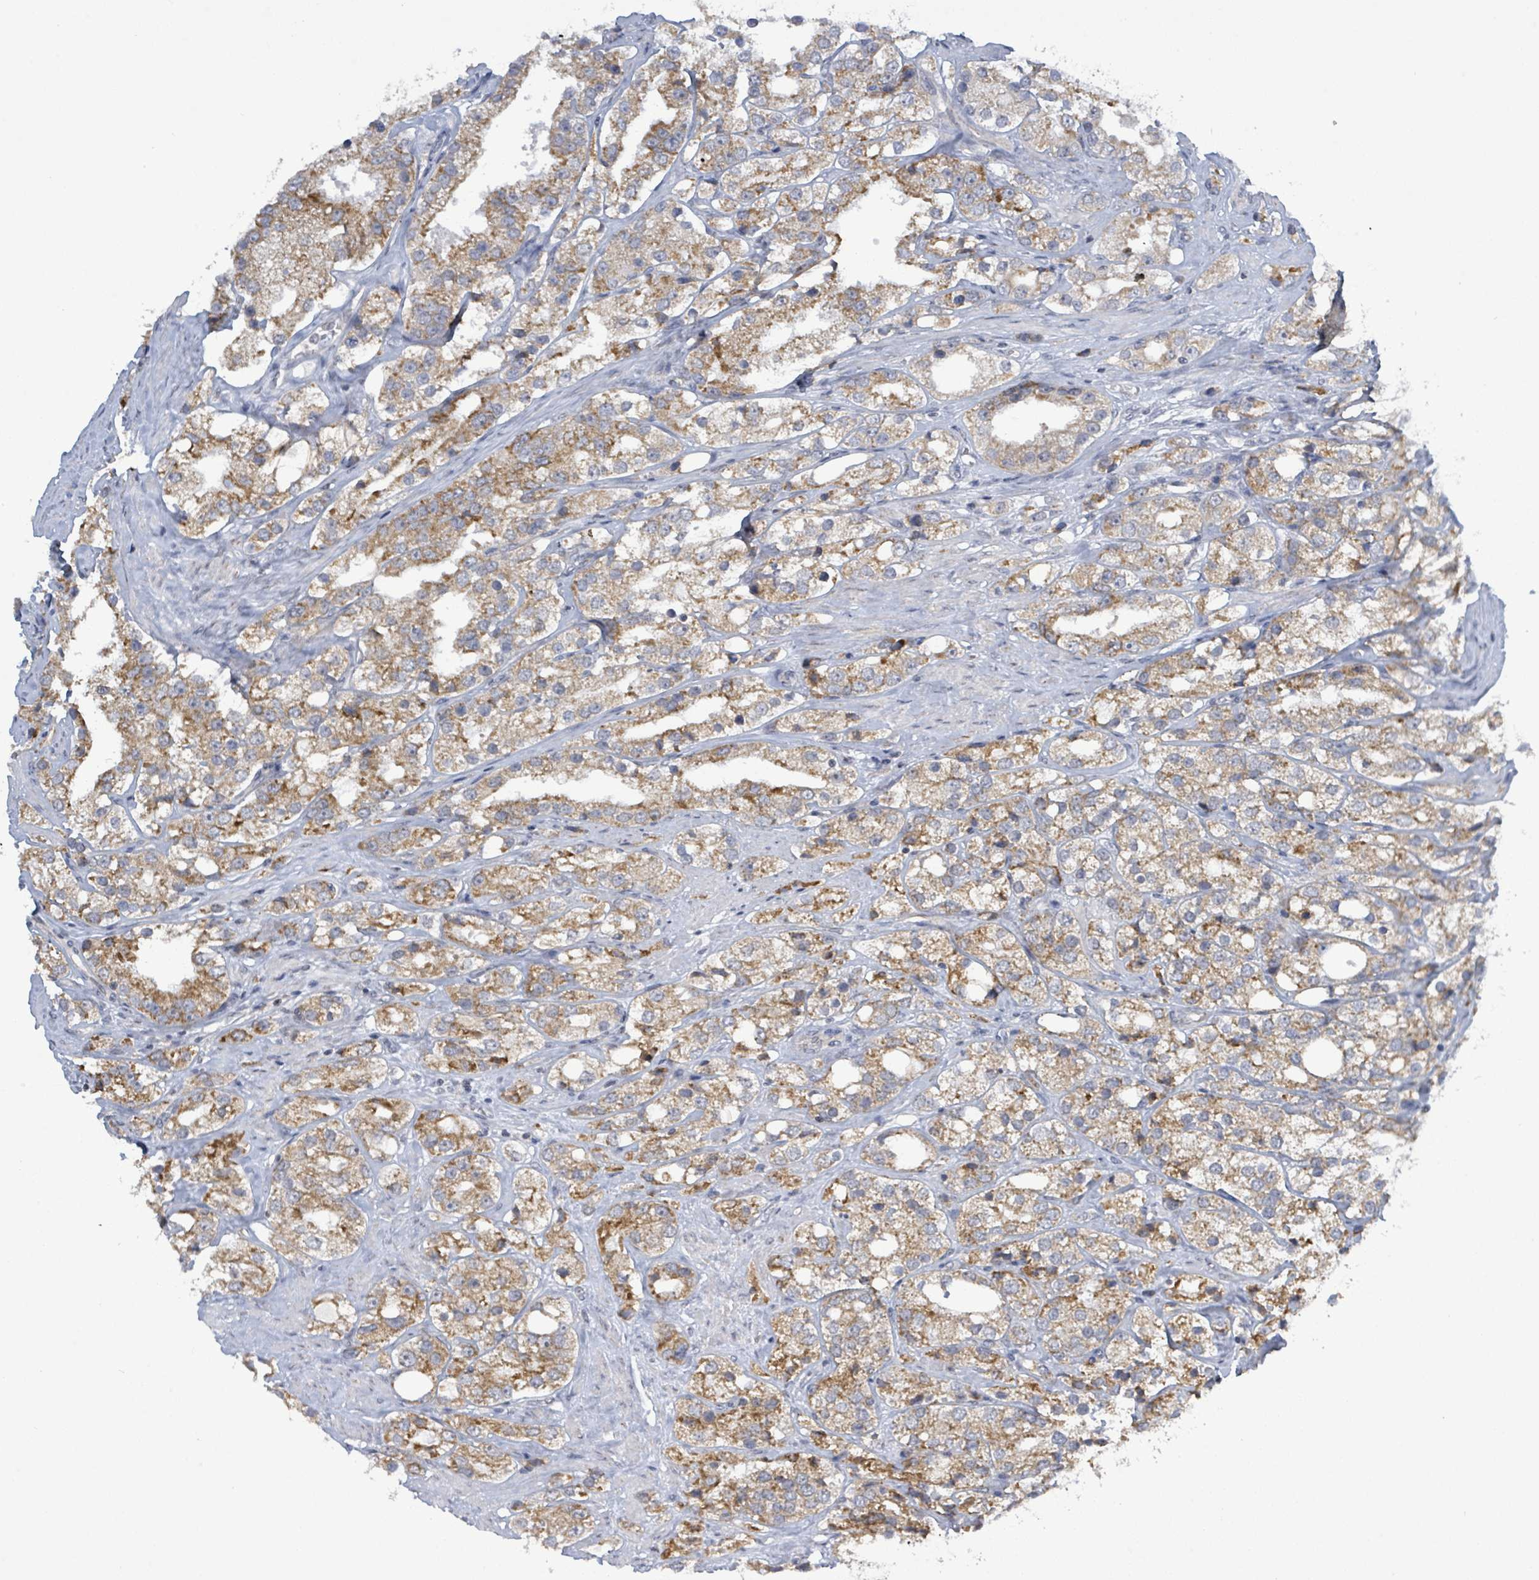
{"staining": {"intensity": "moderate", "quantity": ">75%", "location": "cytoplasmic/membranous"}, "tissue": "prostate cancer", "cell_type": "Tumor cells", "image_type": "cancer", "snomed": [{"axis": "morphology", "description": "Adenocarcinoma, NOS"}, {"axis": "topography", "description": "Prostate"}], "caption": "High-magnification brightfield microscopy of prostate cancer (adenocarcinoma) stained with DAB (3,3'-diaminobenzidine) (brown) and counterstained with hematoxylin (blue). tumor cells exhibit moderate cytoplasmic/membranous staining is seen in about>75% of cells.", "gene": "COQ10B", "patient": {"sex": "male", "age": 79}}